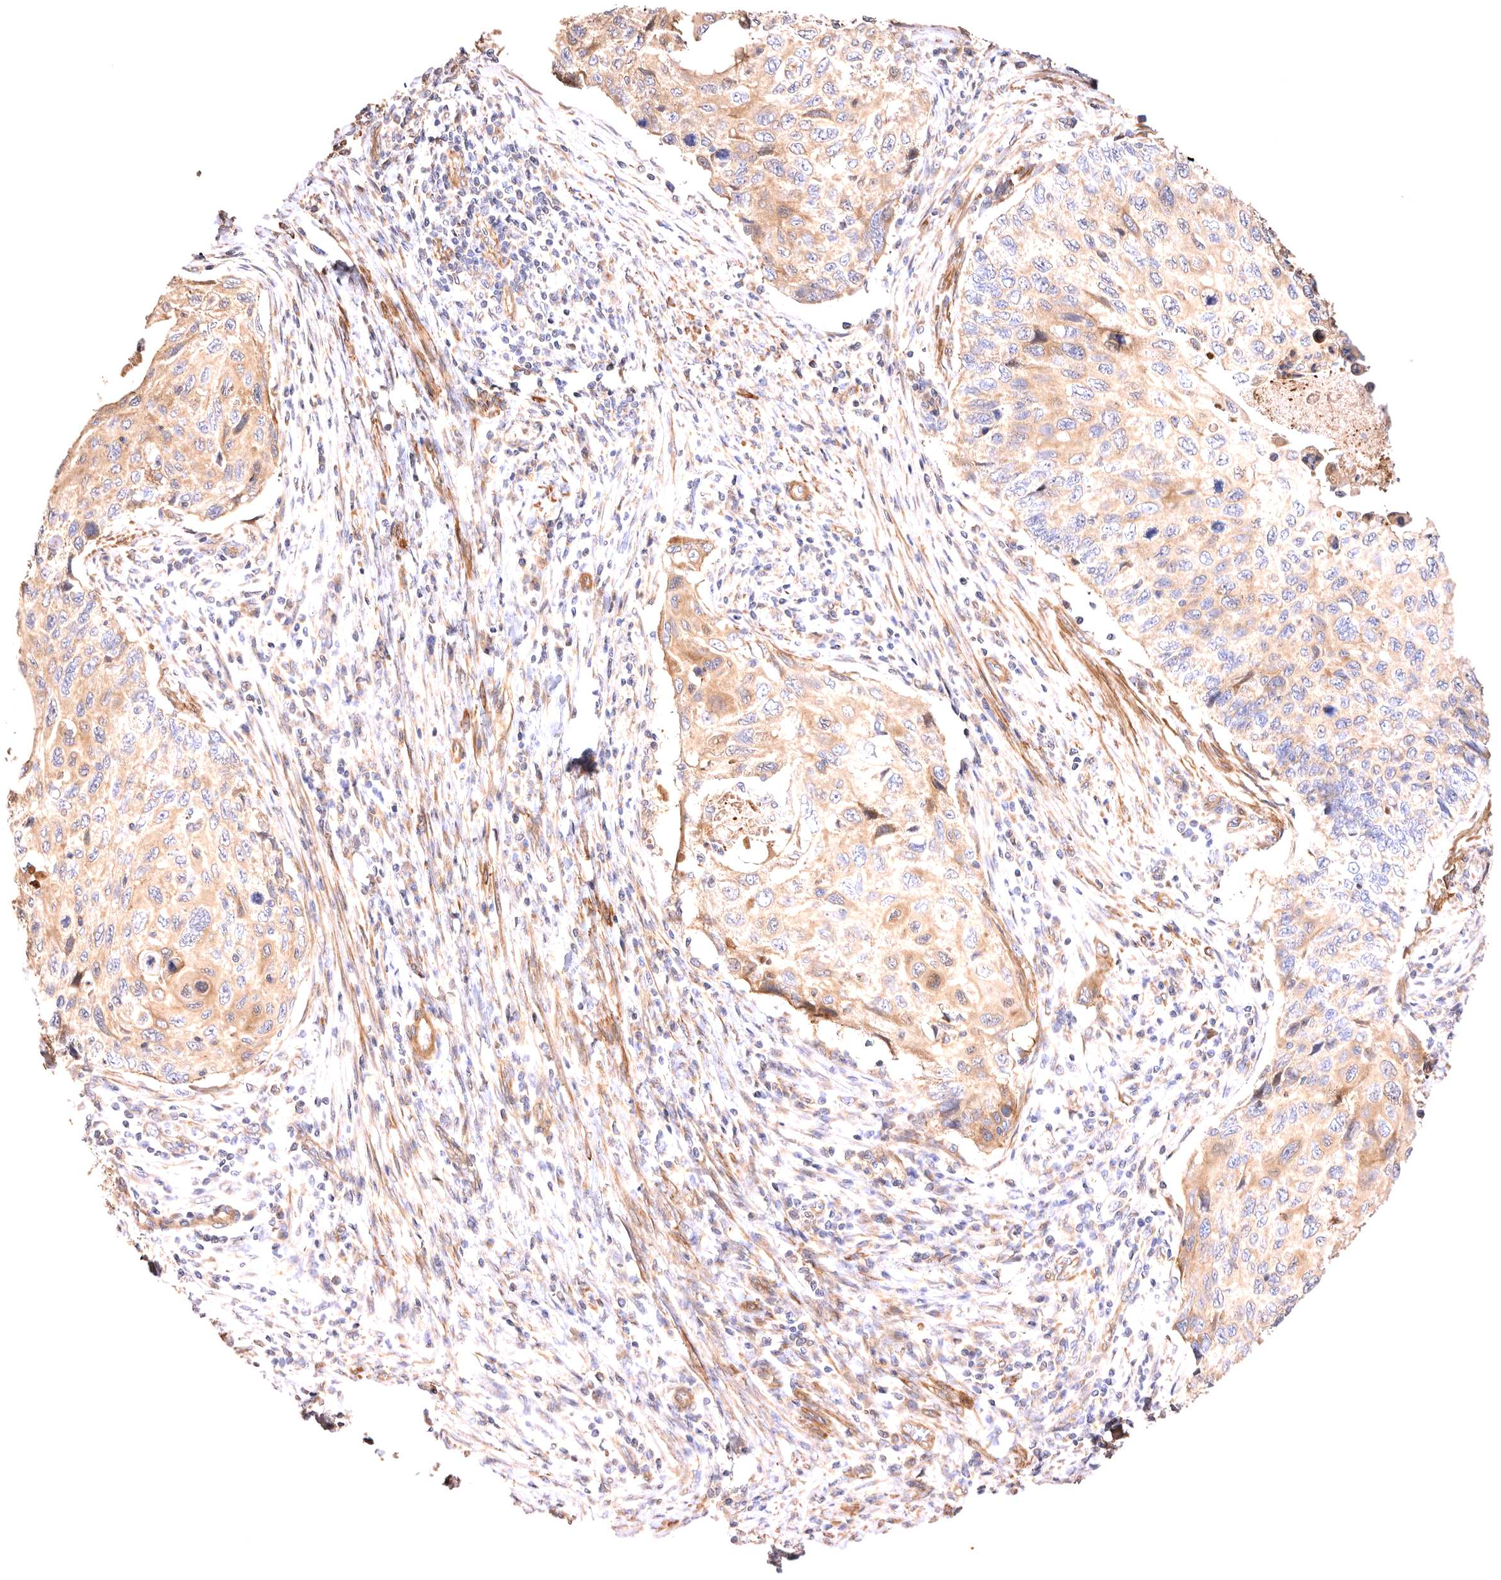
{"staining": {"intensity": "moderate", "quantity": ">75%", "location": "cytoplasmic/membranous"}, "tissue": "cervical cancer", "cell_type": "Tumor cells", "image_type": "cancer", "snomed": [{"axis": "morphology", "description": "Squamous cell carcinoma, NOS"}, {"axis": "topography", "description": "Cervix"}], "caption": "Cervical cancer stained with a brown dye displays moderate cytoplasmic/membranous positive positivity in about >75% of tumor cells.", "gene": "VPS45", "patient": {"sex": "female", "age": 70}}